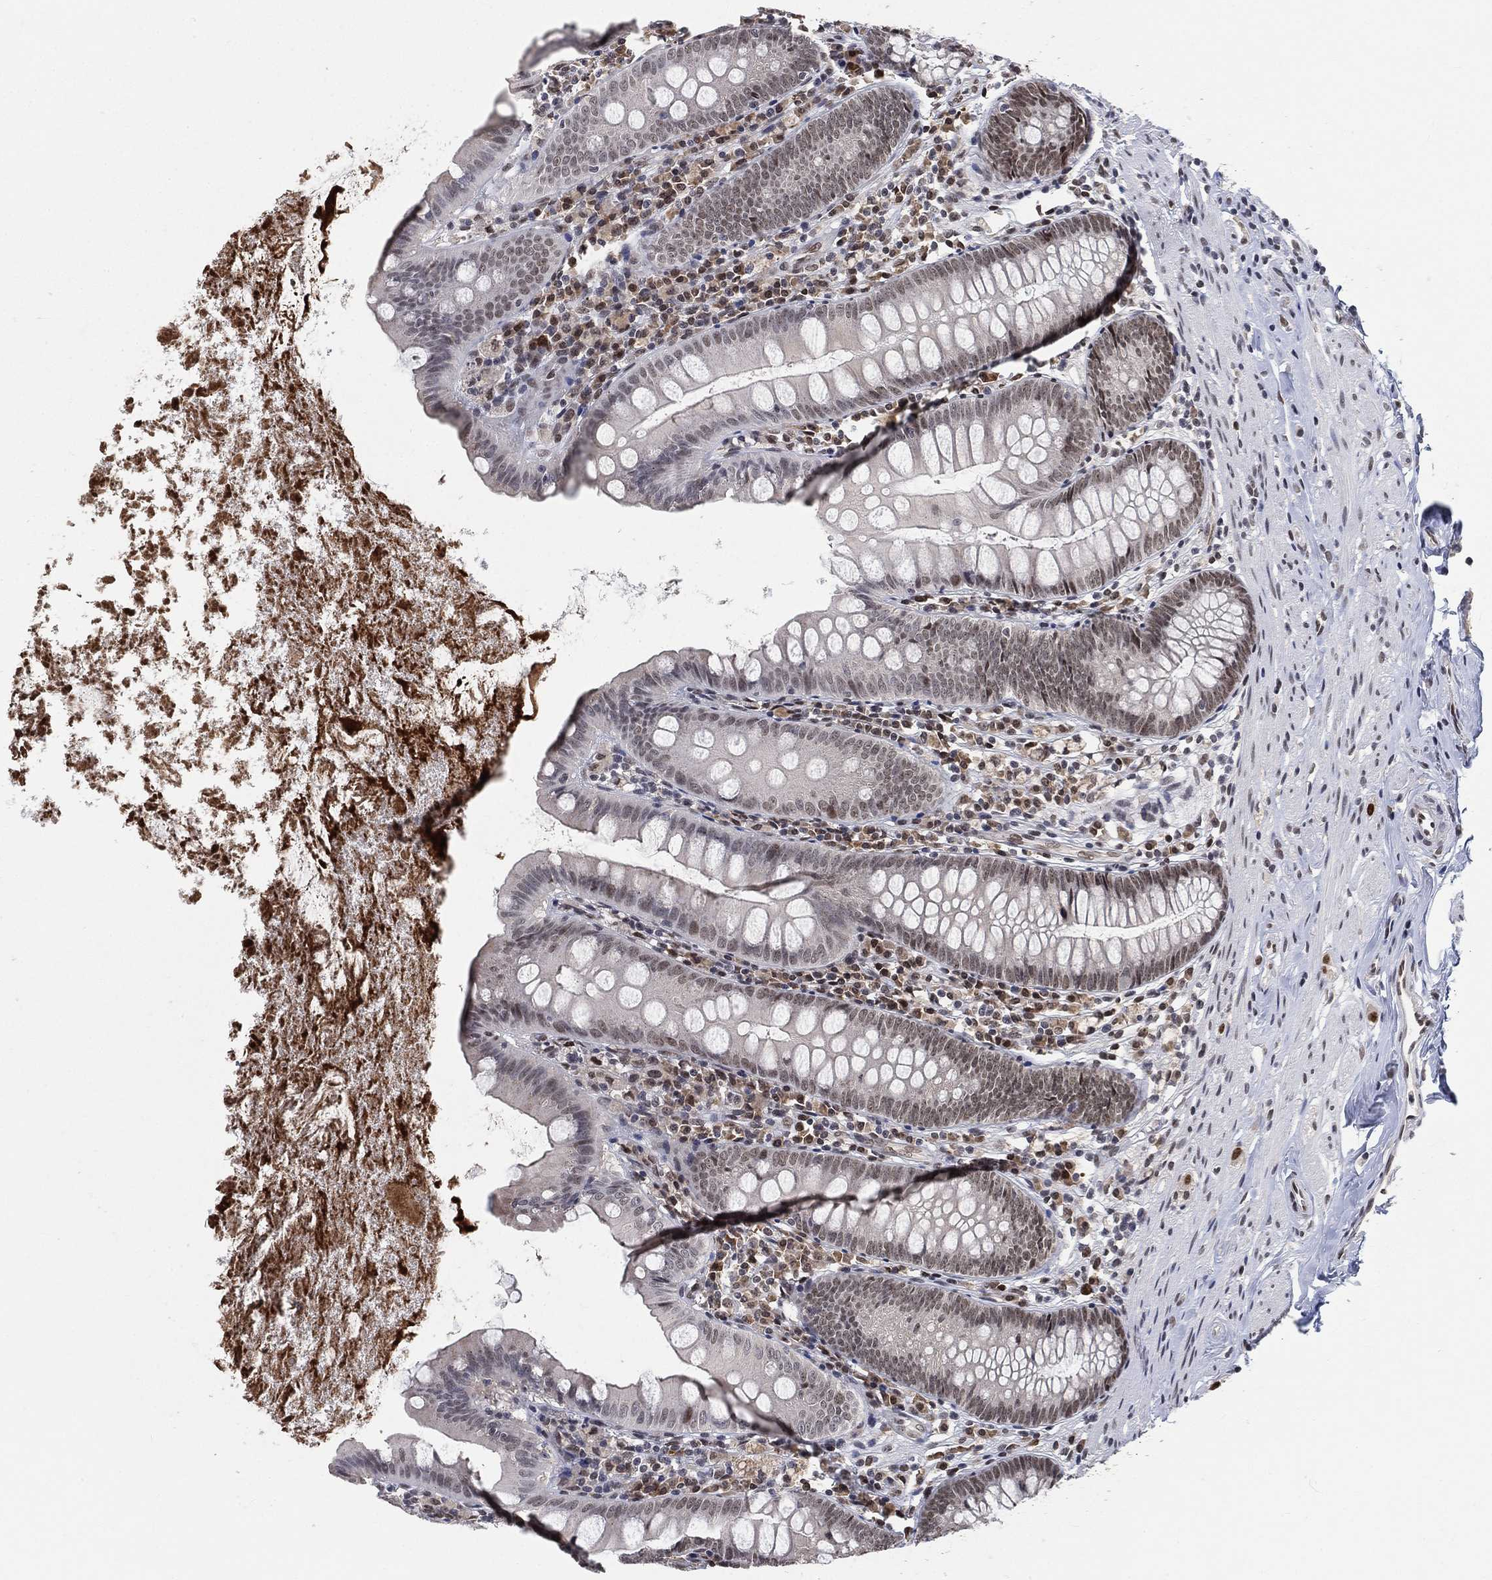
{"staining": {"intensity": "weak", "quantity": "<25%", "location": "nuclear"}, "tissue": "appendix", "cell_type": "Glandular cells", "image_type": "normal", "snomed": [{"axis": "morphology", "description": "Normal tissue, NOS"}, {"axis": "topography", "description": "Appendix"}], "caption": "Immunohistochemical staining of normal appendix exhibits no significant positivity in glandular cells.", "gene": "YLPM1", "patient": {"sex": "female", "age": 82}}